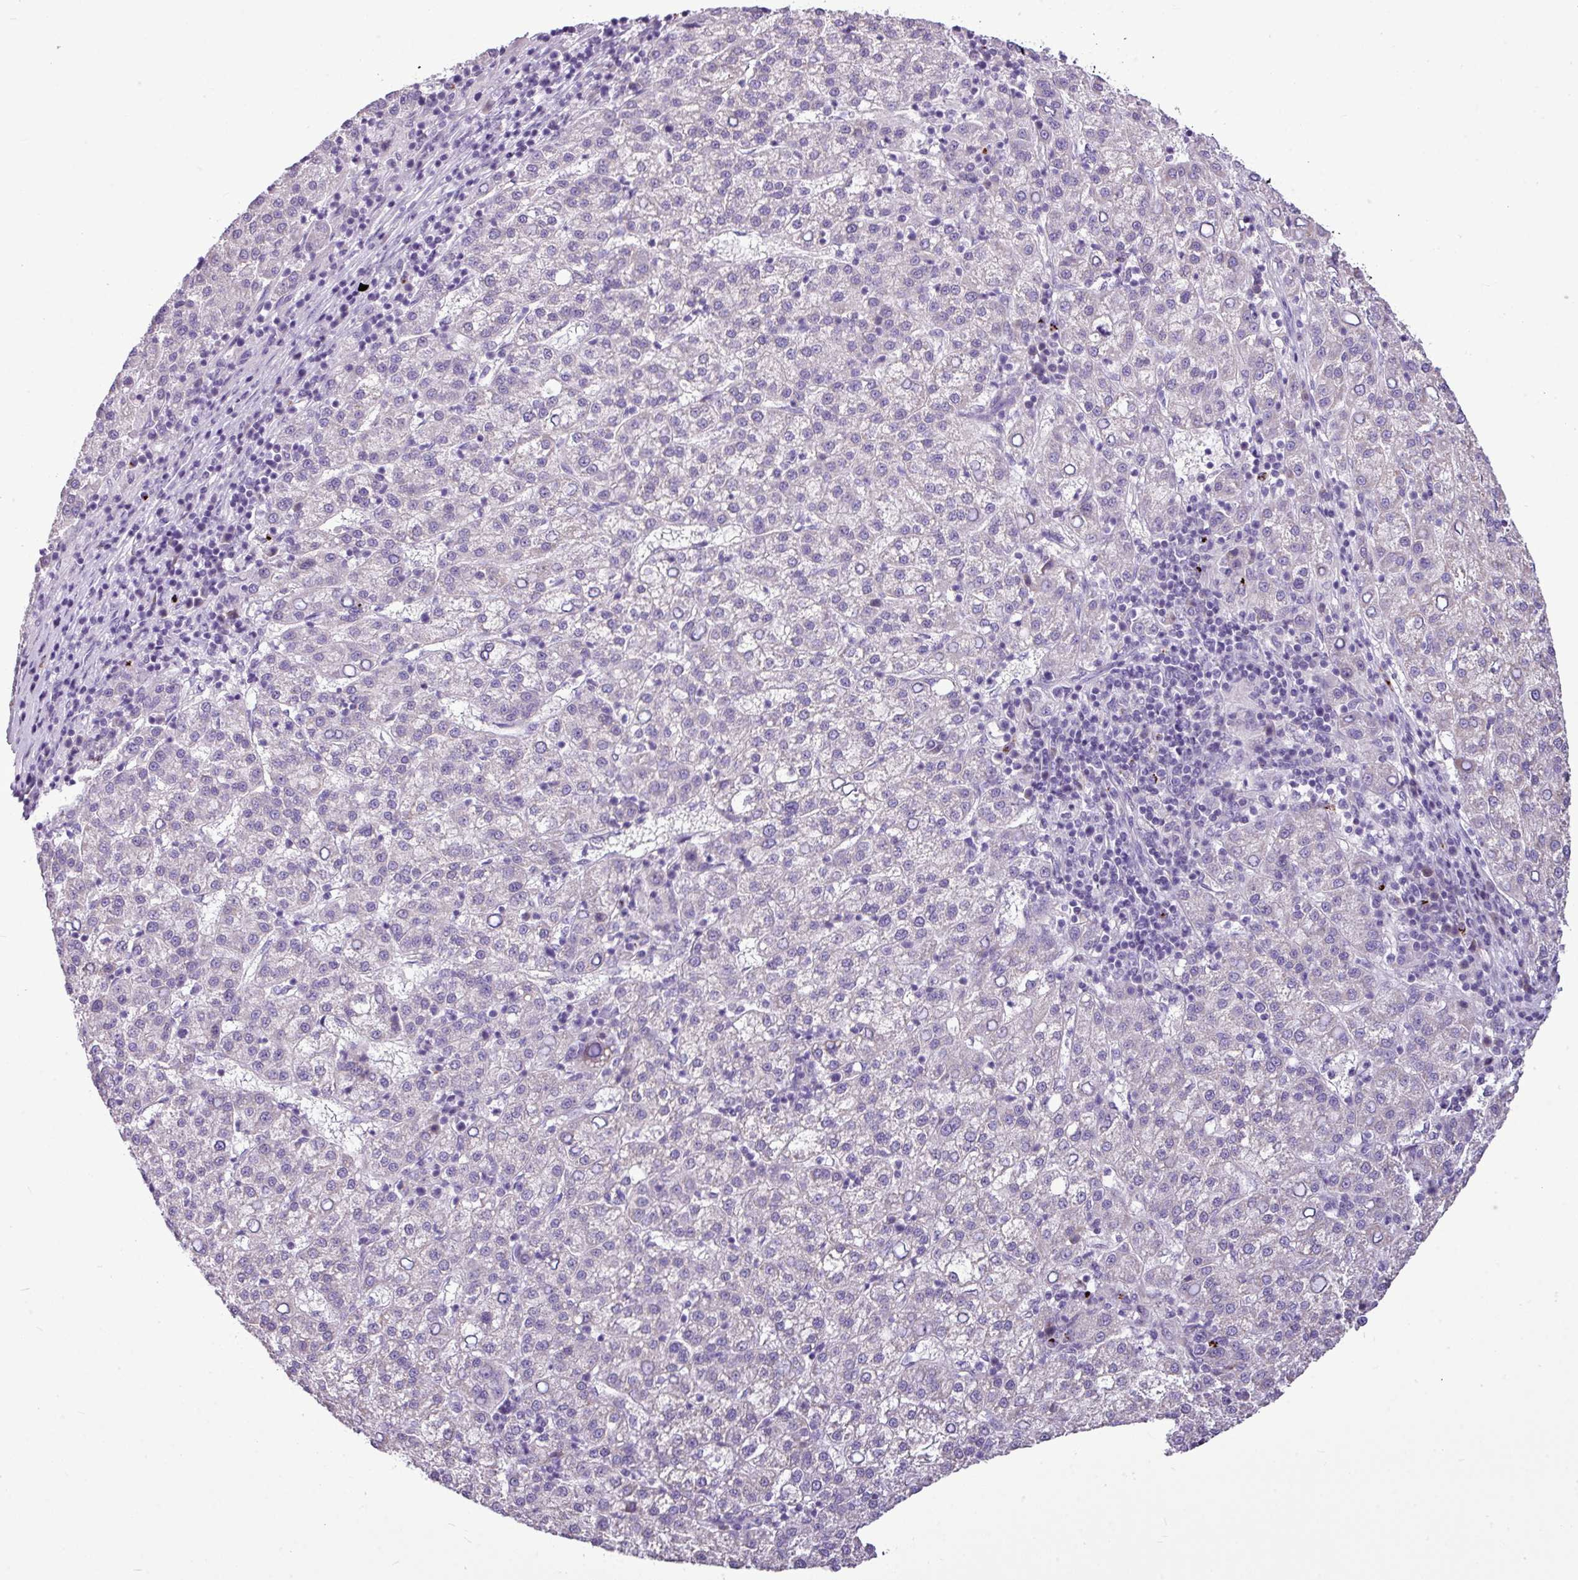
{"staining": {"intensity": "negative", "quantity": "none", "location": "none"}, "tissue": "liver cancer", "cell_type": "Tumor cells", "image_type": "cancer", "snomed": [{"axis": "morphology", "description": "Carcinoma, Hepatocellular, NOS"}, {"axis": "topography", "description": "Liver"}], "caption": "High power microscopy photomicrograph of an immunohistochemistry image of liver cancer, revealing no significant positivity in tumor cells.", "gene": "IL17A", "patient": {"sex": "female", "age": 58}}